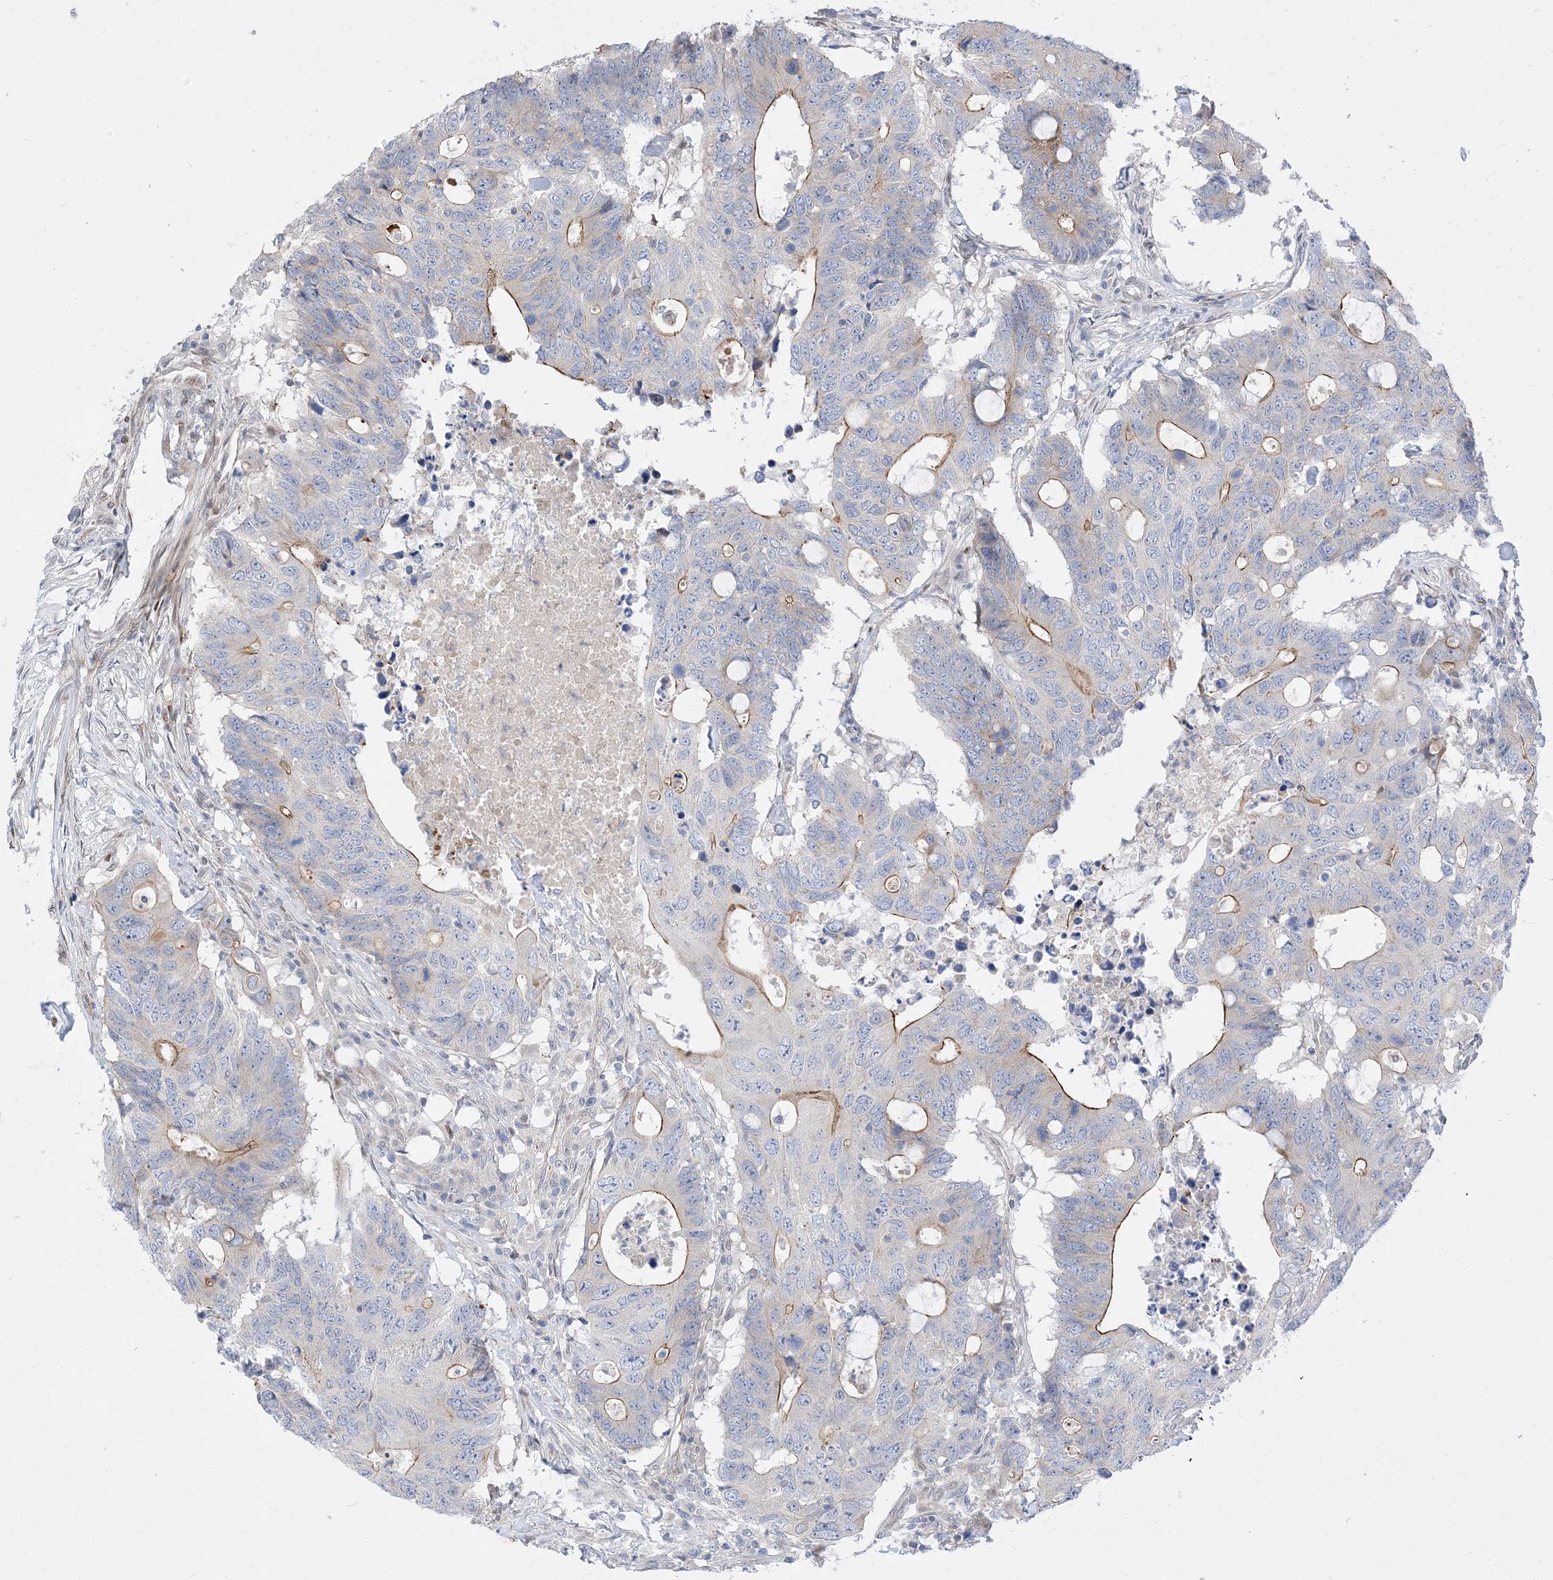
{"staining": {"intensity": "moderate", "quantity": "25%-75%", "location": "cytoplasmic/membranous"}, "tissue": "colorectal cancer", "cell_type": "Tumor cells", "image_type": "cancer", "snomed": [{"axis": "morphology", "description": "Adenocarcinoma, NOS"}, {"axis": "topography", "description": "Colon"}], "caption": "Human colorectal adenocarcinoma stained for a protein (brown) displays moderate cytoplasmic/membranous positive positivity in about 25%-75% of tumor cells.", "gene": "TYSND1", "patient": {"sex": "male", "age": 71}}